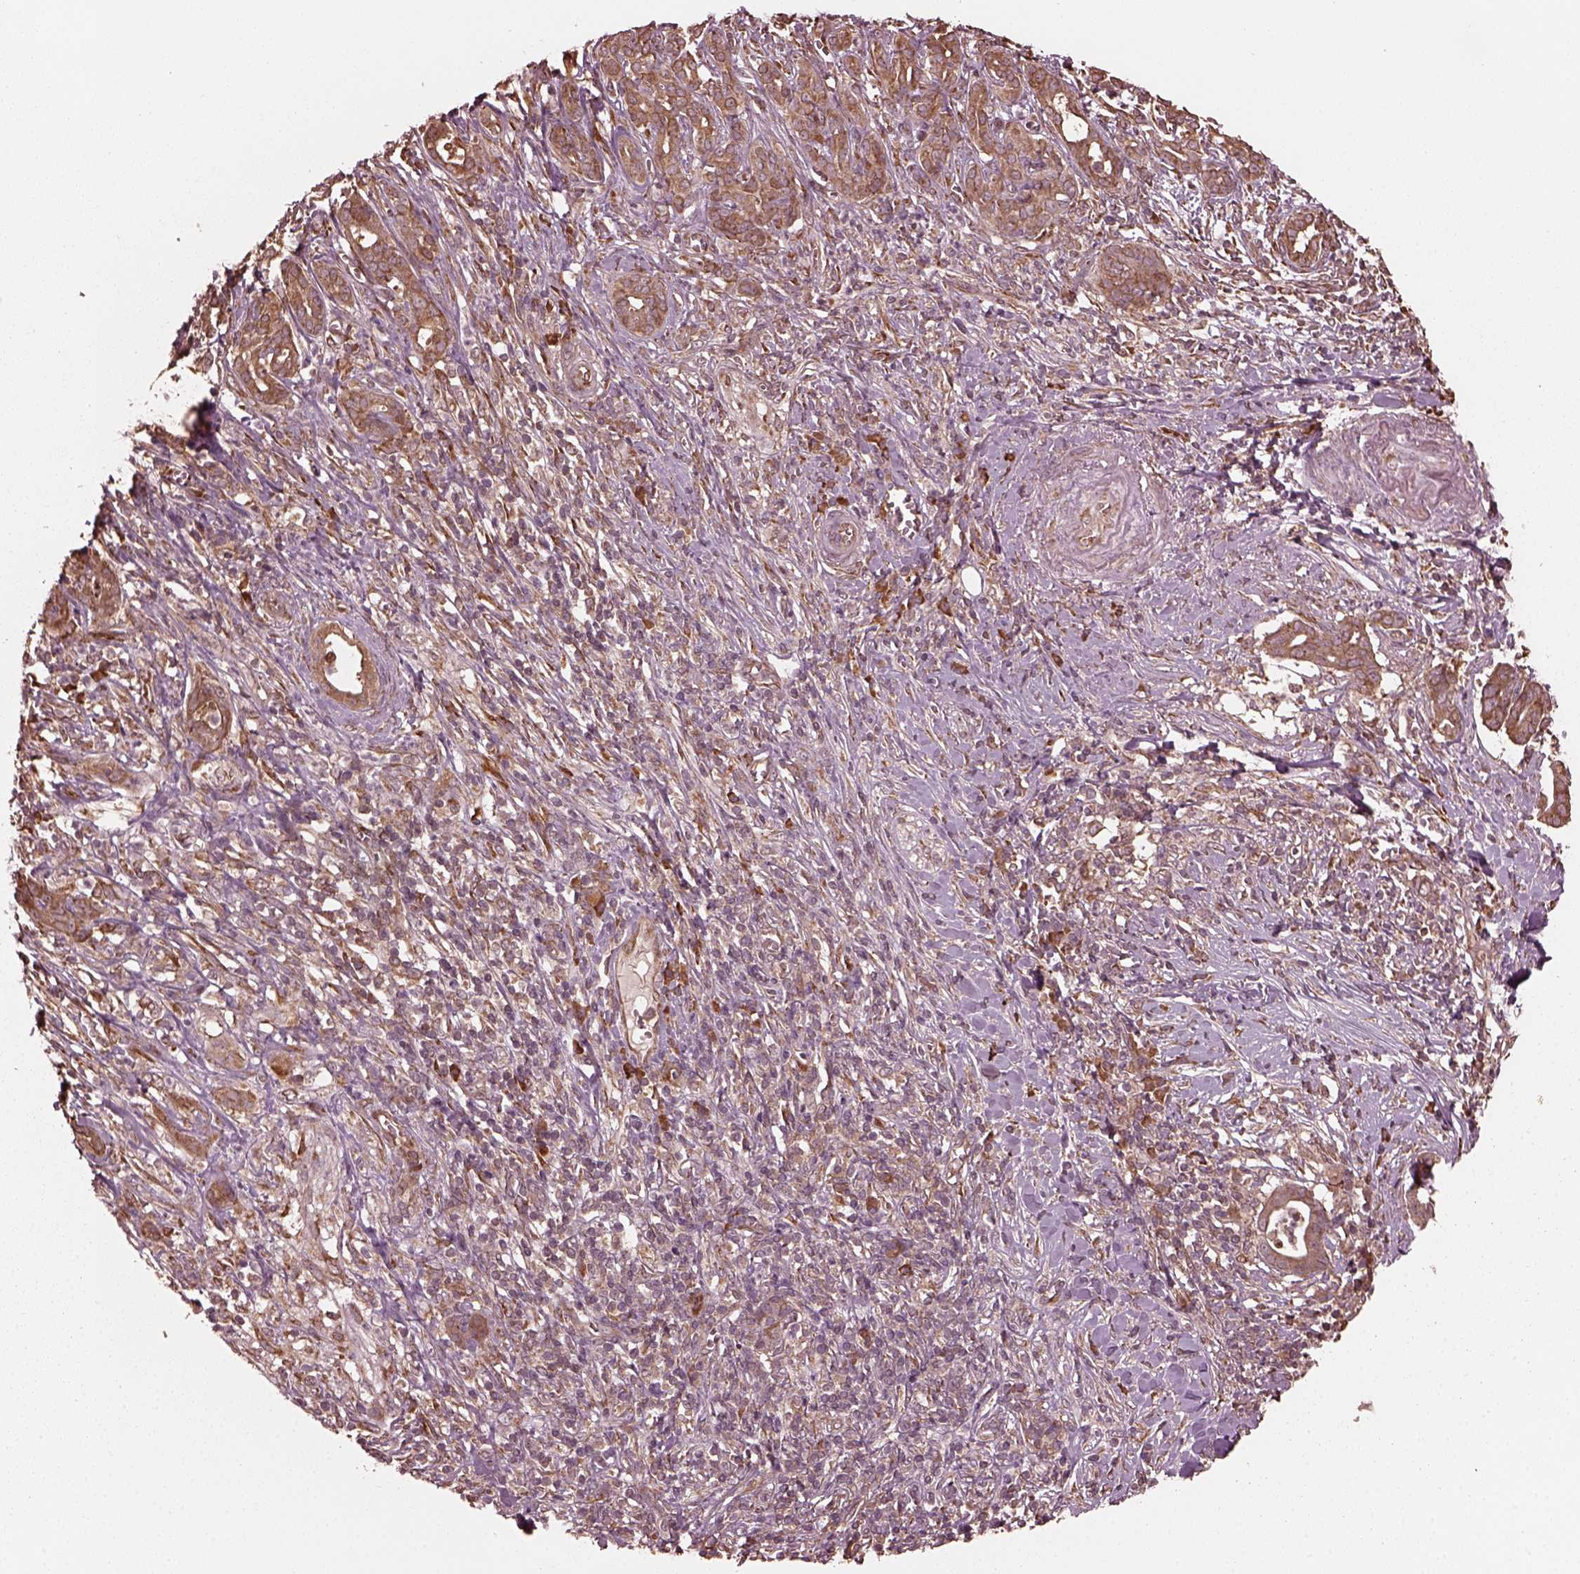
{"staining": {"intensity": "moderate", "quantity": ">75%", "location": "cytoplasmic/membranous"}, "tissue": "pancreatic cancer", "cell_type": "Tumor cells", "image_type": "cancer", "snomed": [{"axis": "morphology", "description": "Adenocarcinoma, NOS"}, {"axis": "topography", "description": "Pancreas"}], "caption": "Approximately >75% of tumor cells in pancreatic cancer demonstrate moderate cytoplasmic/membranous protein expression as visualized by brown immunohistochemical staining.", "gene": "ZNF292", "patient": {"sex": "male", "age": 61}}